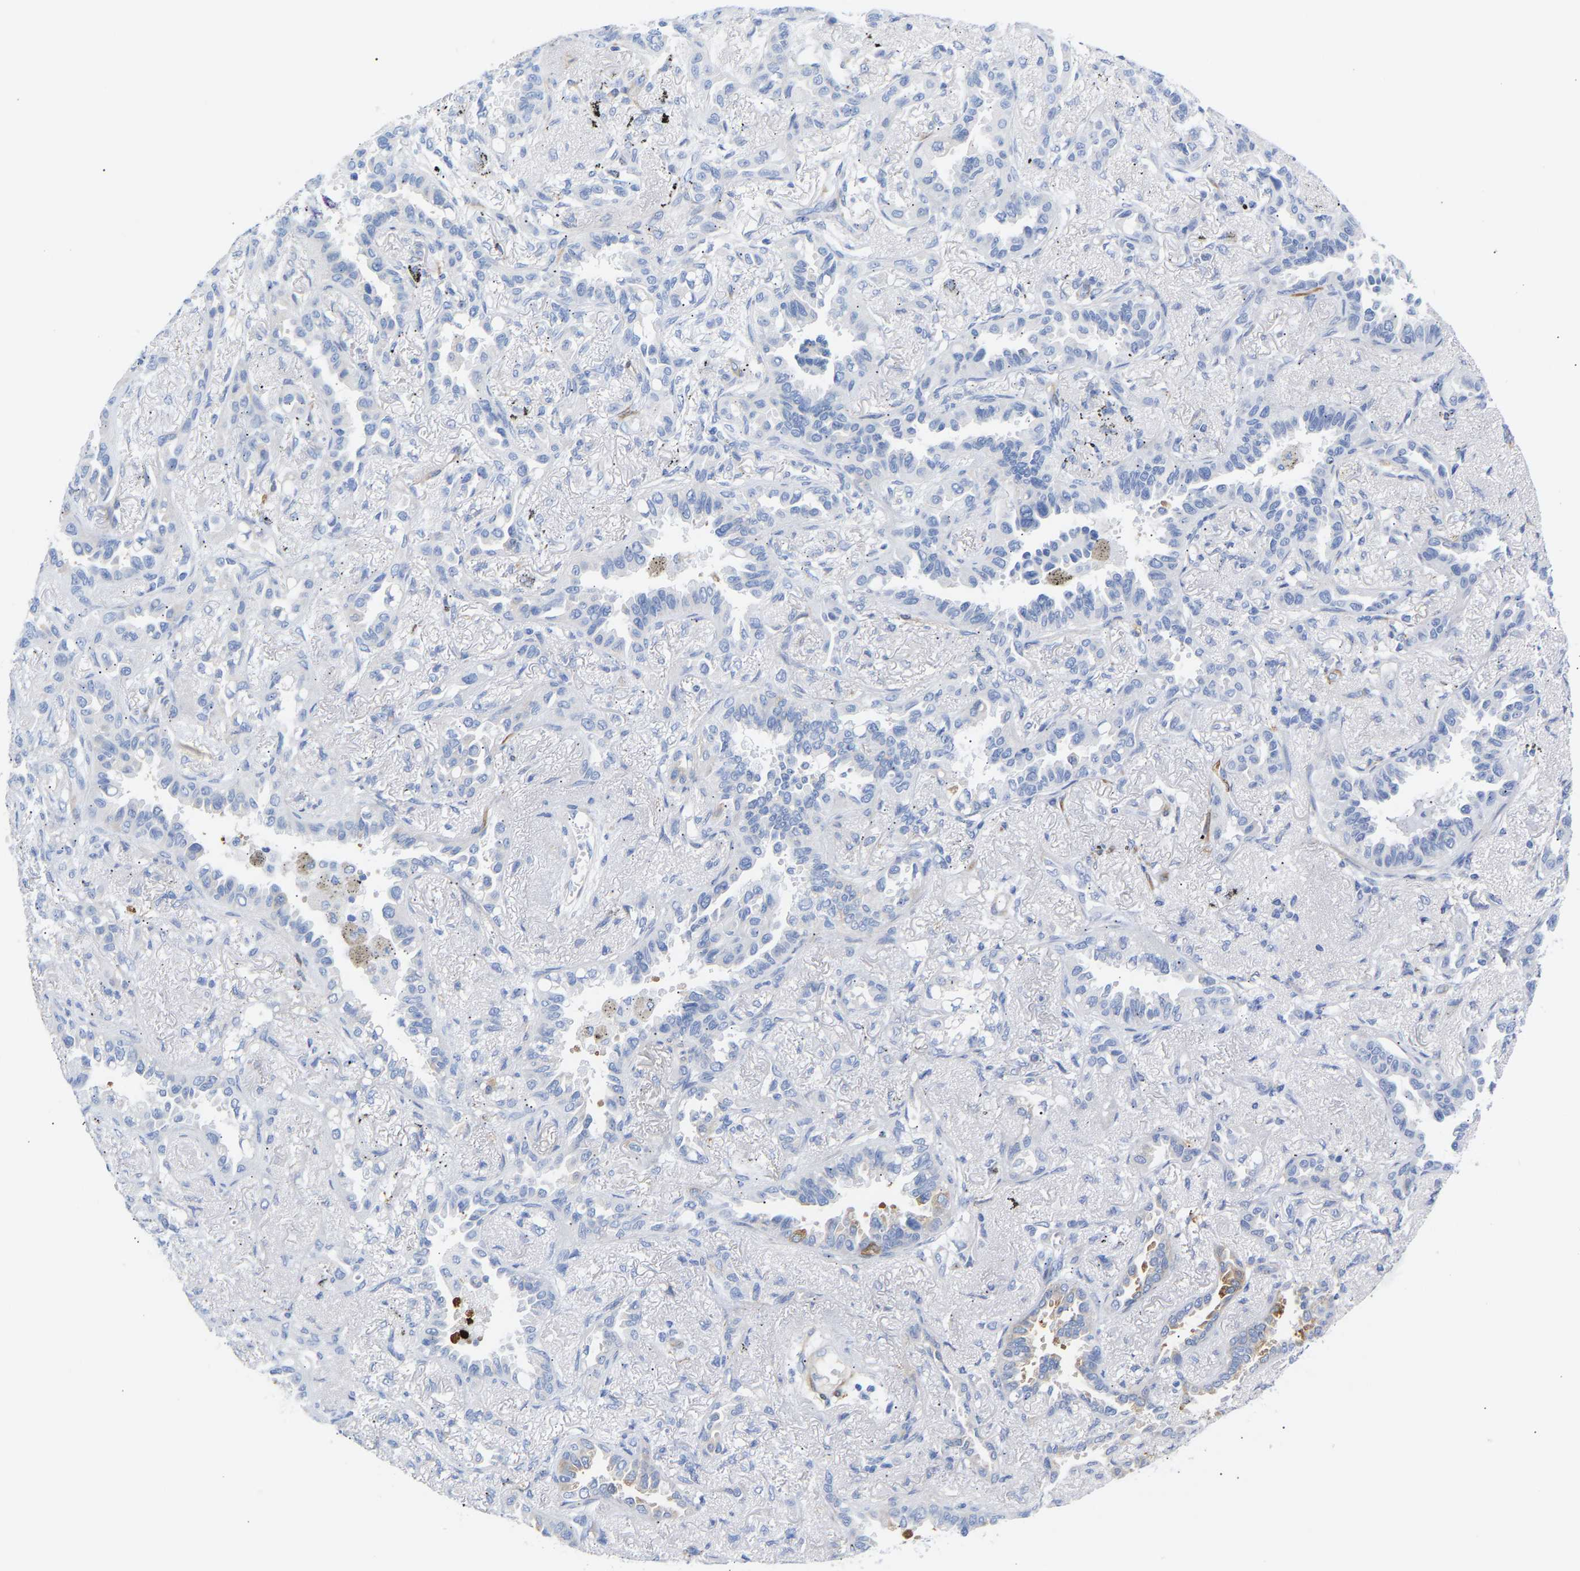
{"staining": {"intensity": "negative", "quantity": "none", "location": "none"}, "tissue": "lung cancer", "cell_type": "Tumor cells", "image_type": "cancer", "snomed": [{"axis": "morphology", "description": "Adenocarcinoma, NOS"}, {"axis": "topography", "description": "Lung"}], "caption": "Immunohistochemistry histopathology image of neoplastic tissue: lung cancer stained with DAB exhibits no significant protein staining in tumor cells. (Immunohistochemistry, brightfield microscopy, high magnification).", "gene": "AMPH", "patient": {"sex": "male", "age": 59}}